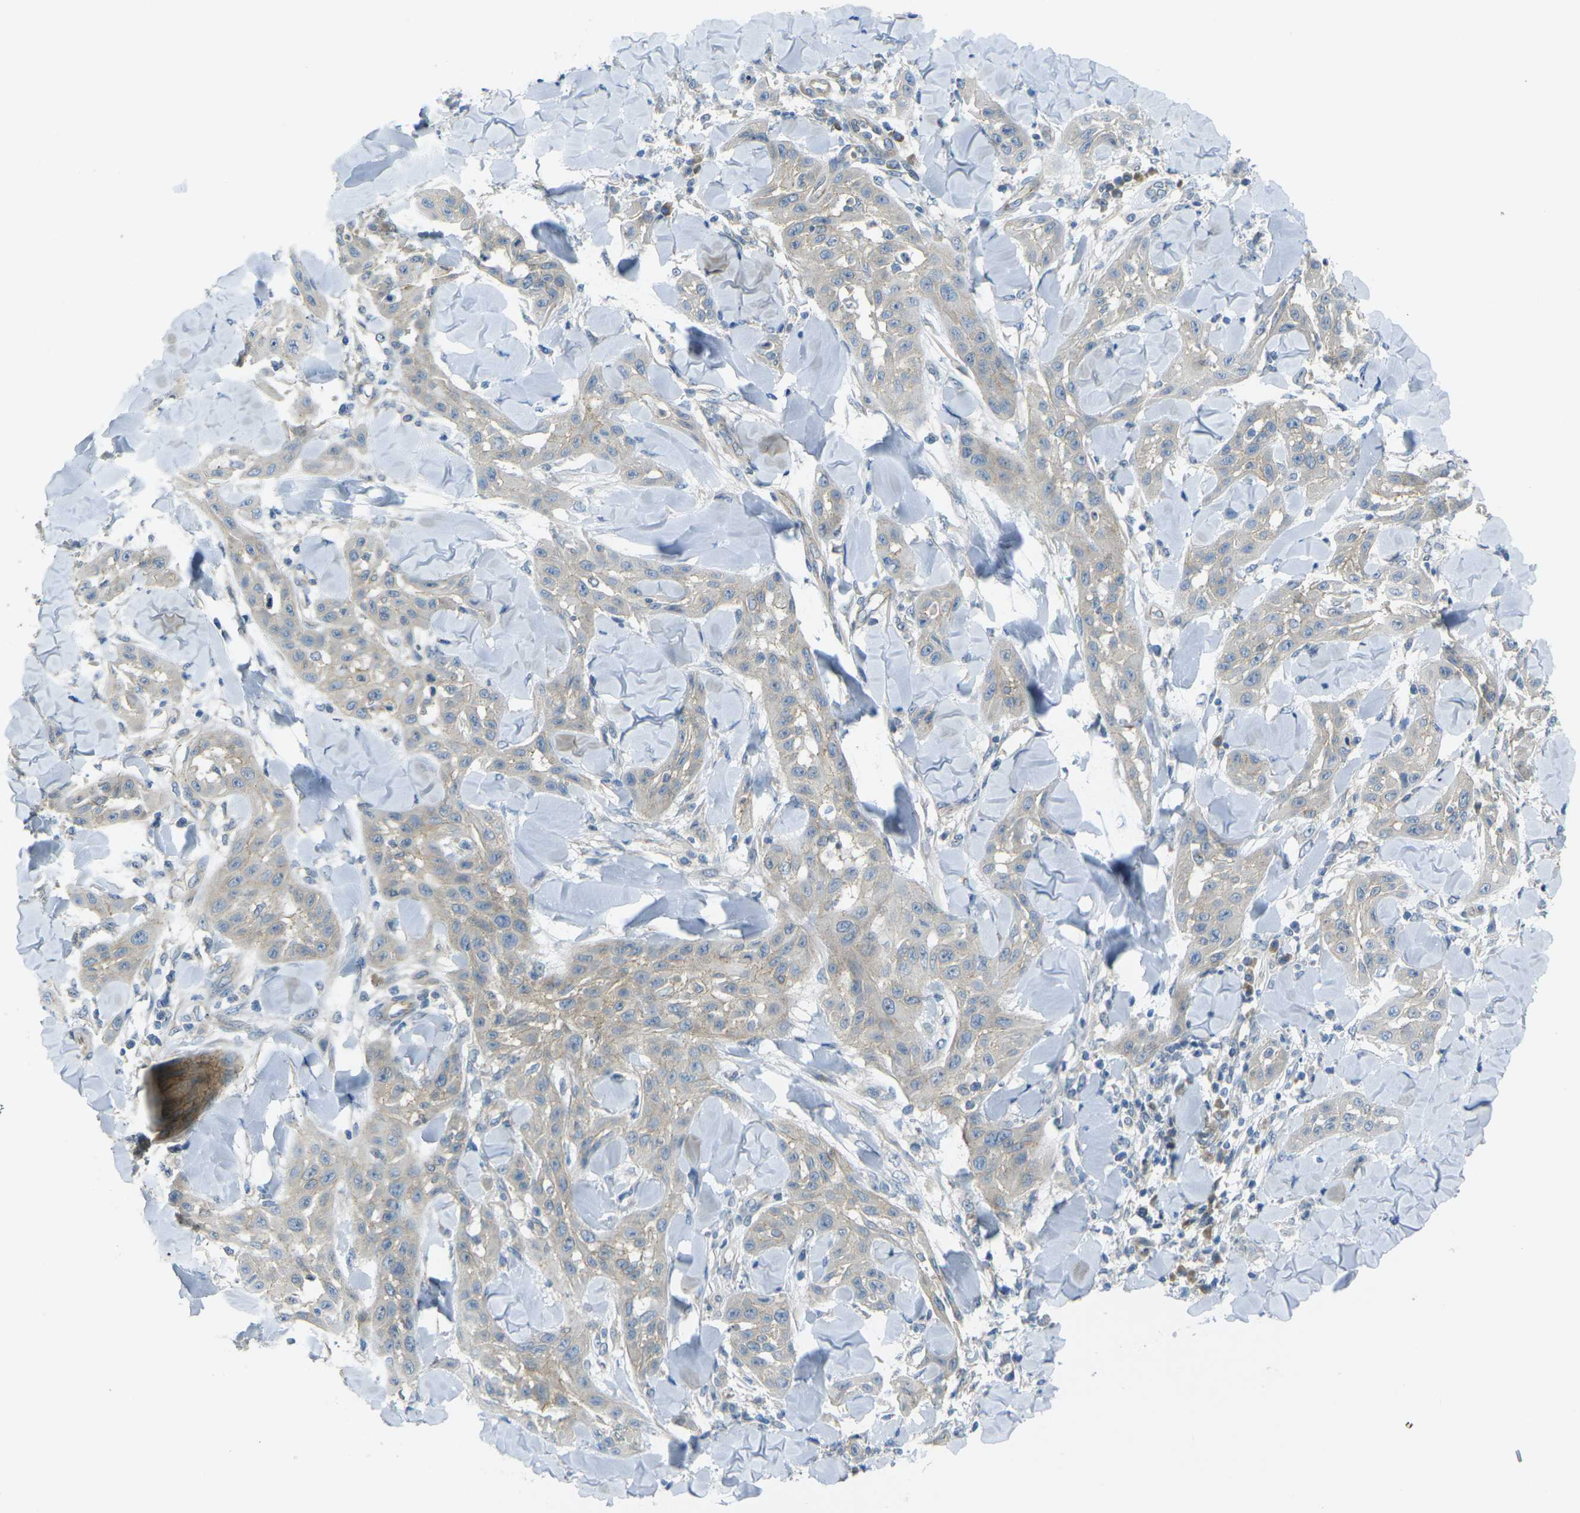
{"staining": {"intensity": "weak", "quantity": "<25%", "location": "cytoplasmic/membranous"}, "tissue": "skin cancer", "cell_type": "Tumor cells", "image_type": "cancer", "snomed": [{"axis": "morphology", "description": "Squamous cell carcinoma, NOS"}, {"axis": "topography", "description": "Skin"}], "caption": "Immunohistochemical staining of human skin squamous cell carcinoma shows no significant positivity in tumor cells.", "gene": "RHBDD1", "patient": {"sex": "male", "age": 24}}